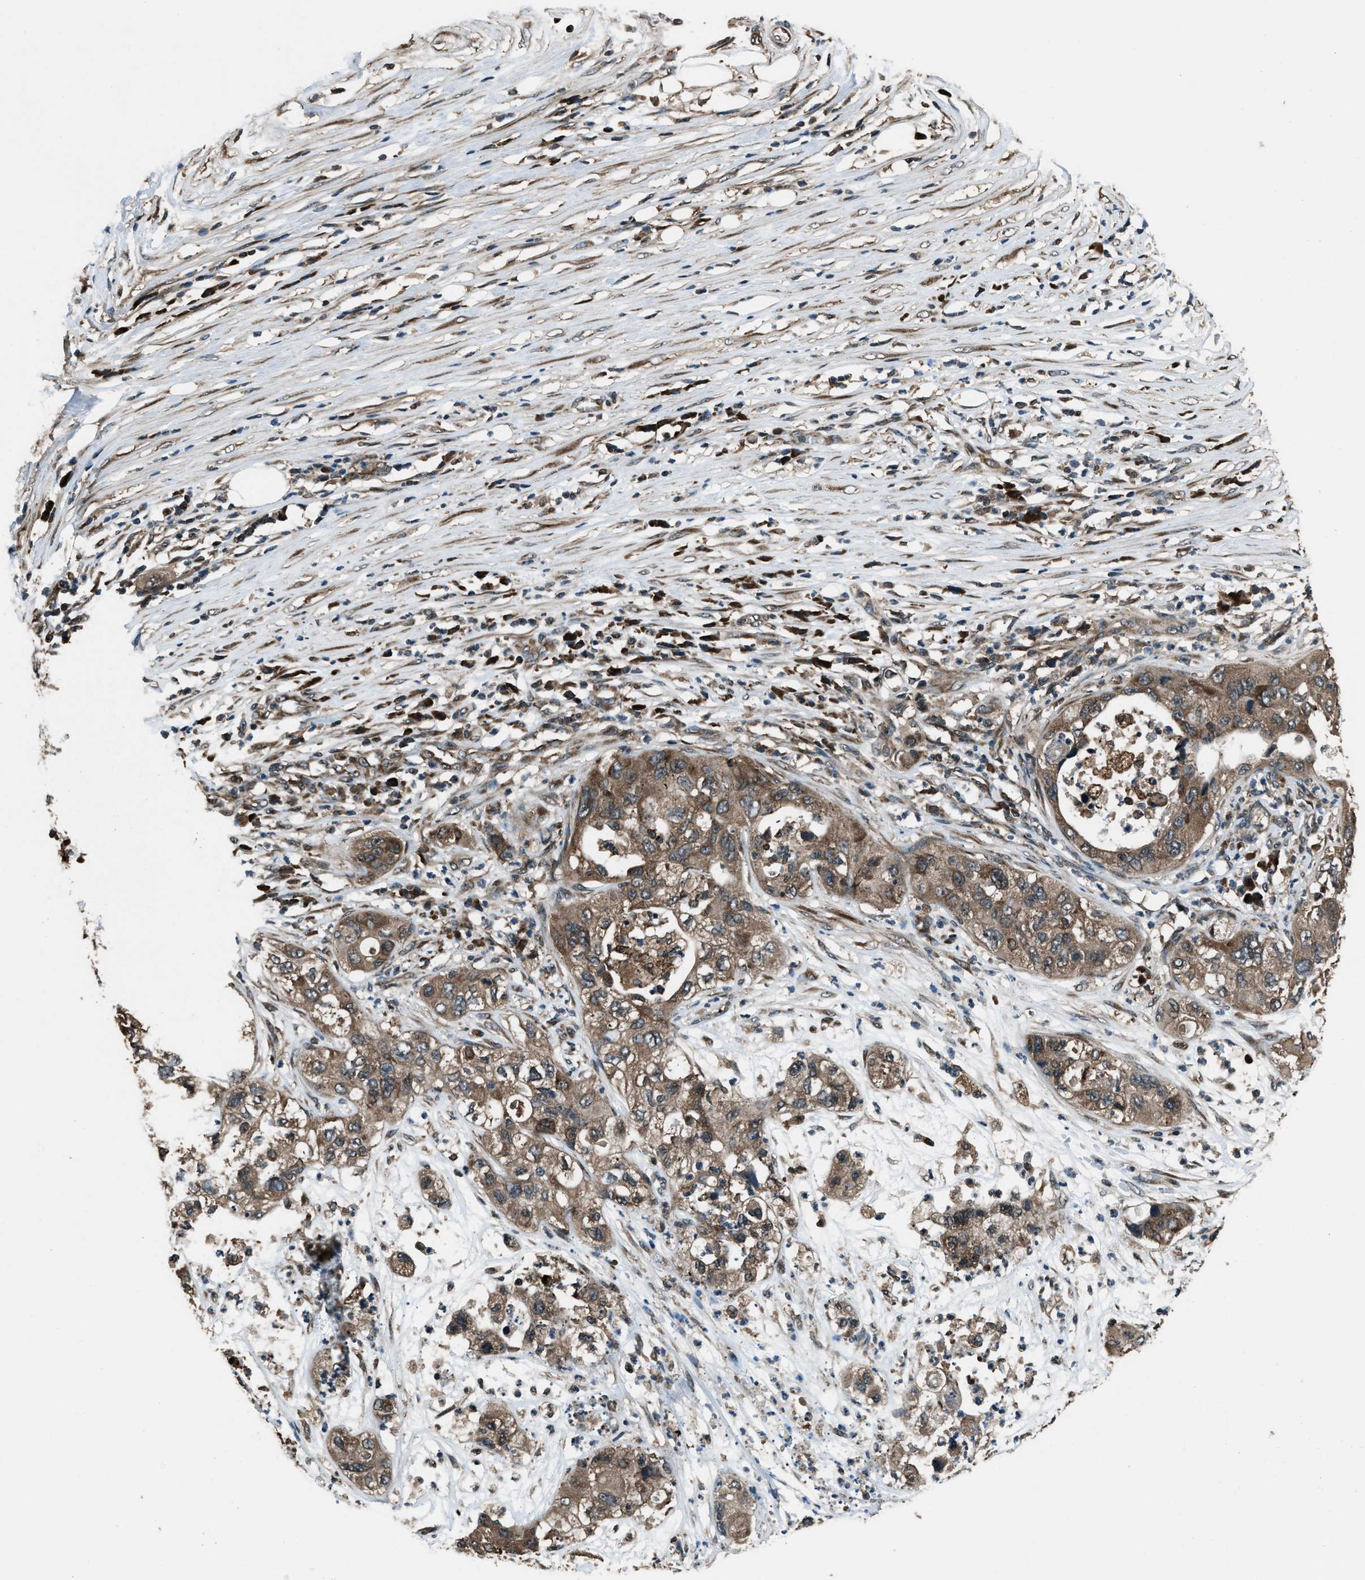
{"staining": {"intensity": "moderate", "quantity": ">75%", "location": "cytoplasmic/membranous"}, "tissue": "pancreatic cancer", "cell_type": "Tumor cells", "image_type": "cancer", "snomed": [{"axis": "morphology", "description": "Adenocarcinoma, NOS"}, {"axis": "topography", "description": "Pancreas"}], "caption": "IHC image of neoplastic tissue: human pancreatic cancer (adenocarcinoma) stained using immunohistochemistry exhibits medium levels of moderate protein expression localized specifically in the cytoplasmic/membranous of tumor cells, appearing as a cytoplasmic/membranous brown color.", "gene": "TRIM4", "patient": {"sex": "female", "age": 78}}